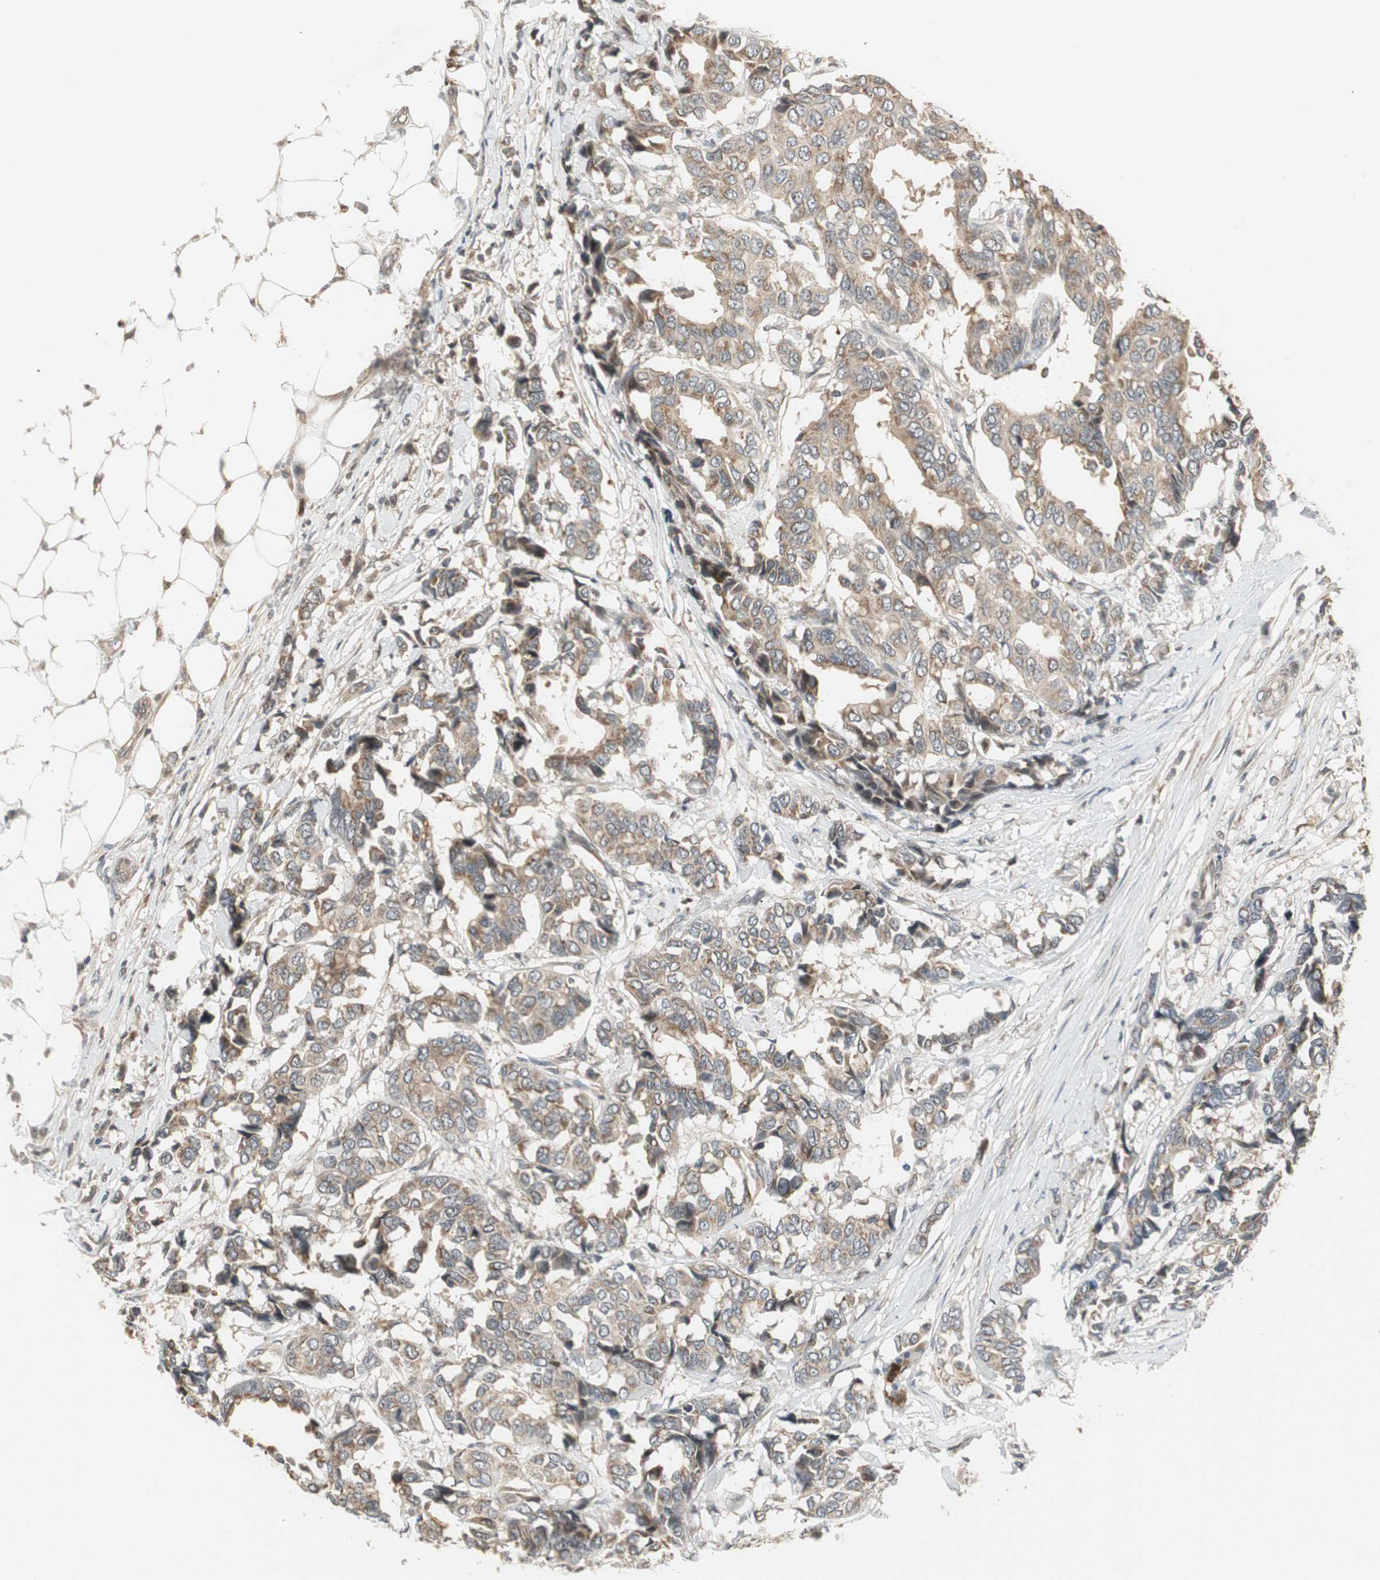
{"staining": {"intensity": "moderate", "quantity": ">75%", "location": "cytoplasmic/membranous"}, "tissue": "breast cancer", "cell_type": "Tumor cells", "image_type": "cancer", "snomed": [{"axis": "morphology", "description": "Duct carcinoma"}, {"axis": "topography", "description": "Breast"}], "caption": "This is a histology image of immunohistochemistry (IHC) staining of breast cancer, which shows moderate positivity in the cytoplasmic/membranous of tumor cells.", "gene": "SNX4", "patient": {"sex": "female", "age": 87}}